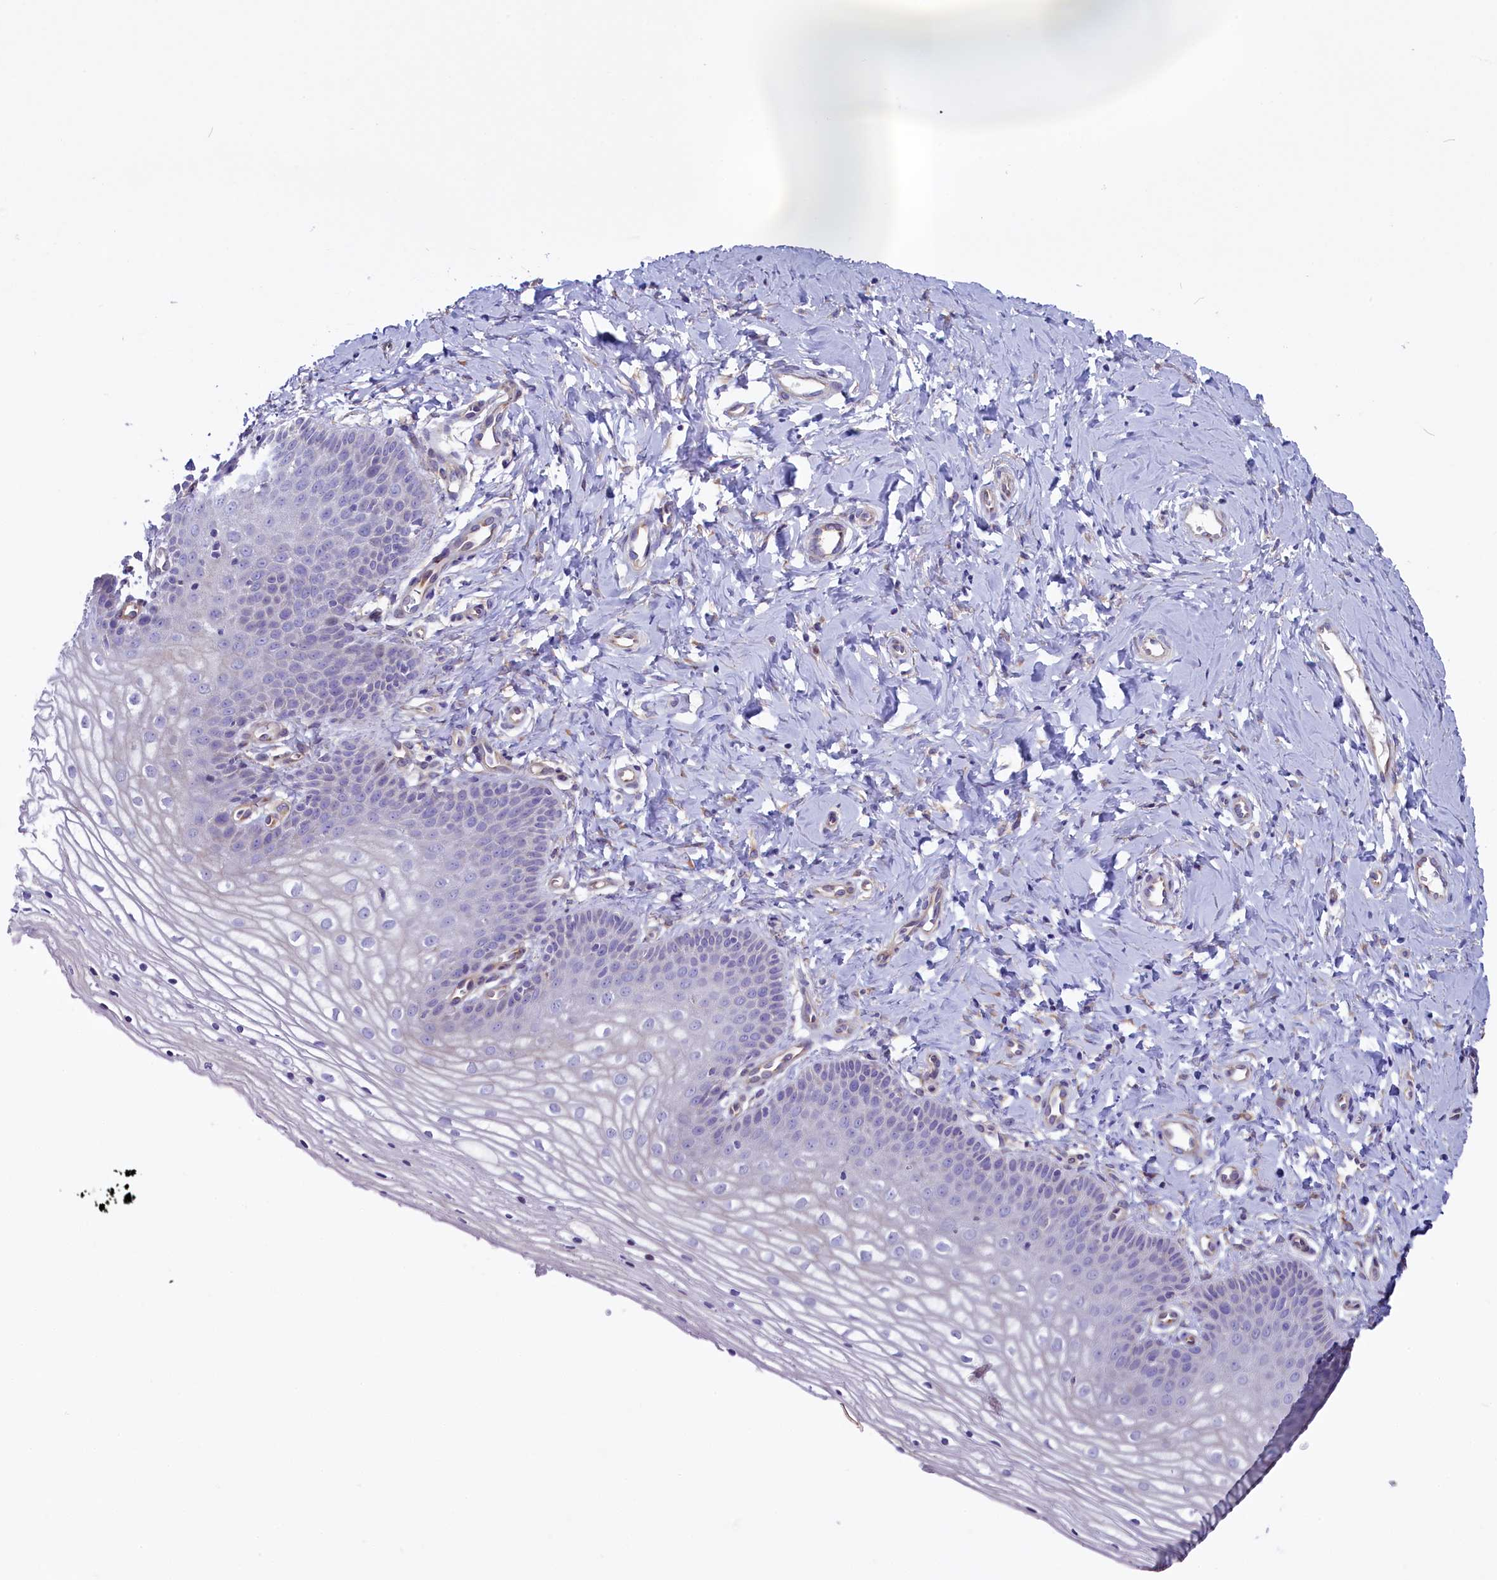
{"staining": {"intensity": "negative", "quantity": "none", "location": "none"}, "tissue": "vagina", "cell_type": "Squamous epithelial cells", "image_type": "normal", "snomed": [{"axis": "morphology", "description": "Normal tissue, NOS"}, {"axis": "topography", "description": "Vagina"}], "caption": "DAB (3,3'-diaminobenzidine) immunohistochemical staining of unremarkable human vagina displays no significant staining in squamous epithelial cells. The staining was performed using DAB (3,3'-diaminobenzidine) to visualize the protein expression in brown, while the nuclei were stained in blue with hematoxylin (Magnification: 20x).", "gene": "GPR108", "patient": {"sex": "female", "age": 68}}